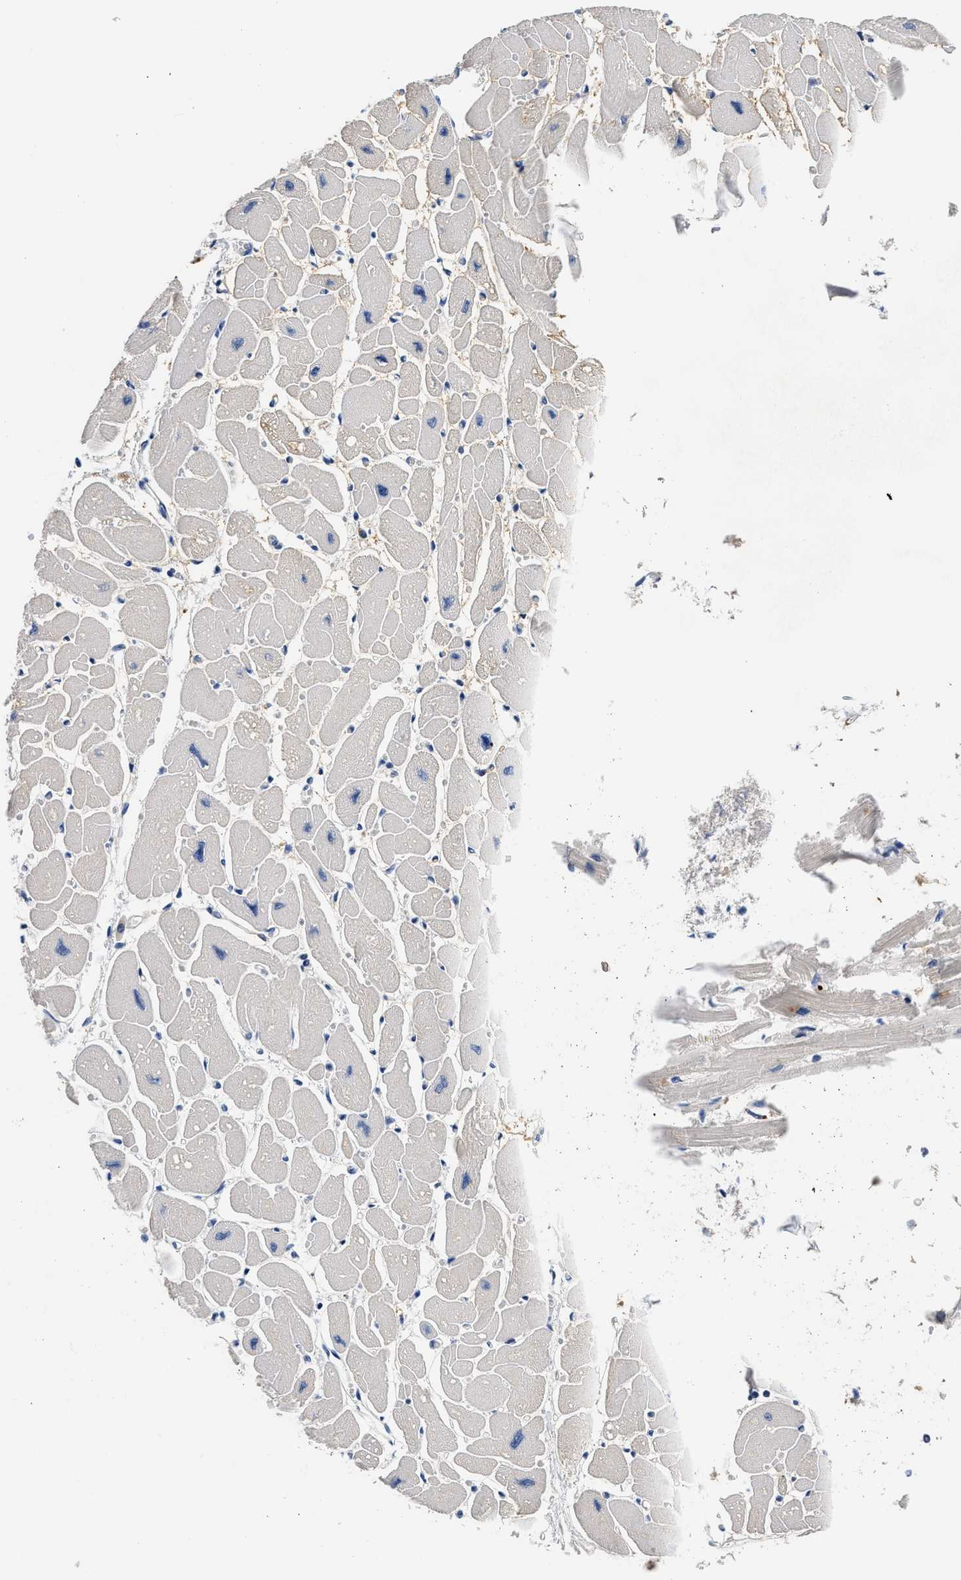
{"staining": {"intensity": "negative", "quantity": "none", "location": "none"}, "tissue": "heart muscle", "cell_type": "Cardiomyocytes", "image_type": "normal", "snomed": [{"axis": "morphology", "description": "Normal tissue, NOS"}, {"axis": "topography", "description": "Heart"}], "caption": "Micrograph shows no protein expression in cardiomyocytes of unremarkable heart muscle.", "gene": "XPO5", "patient": {"sex": "female", "age": 54}}